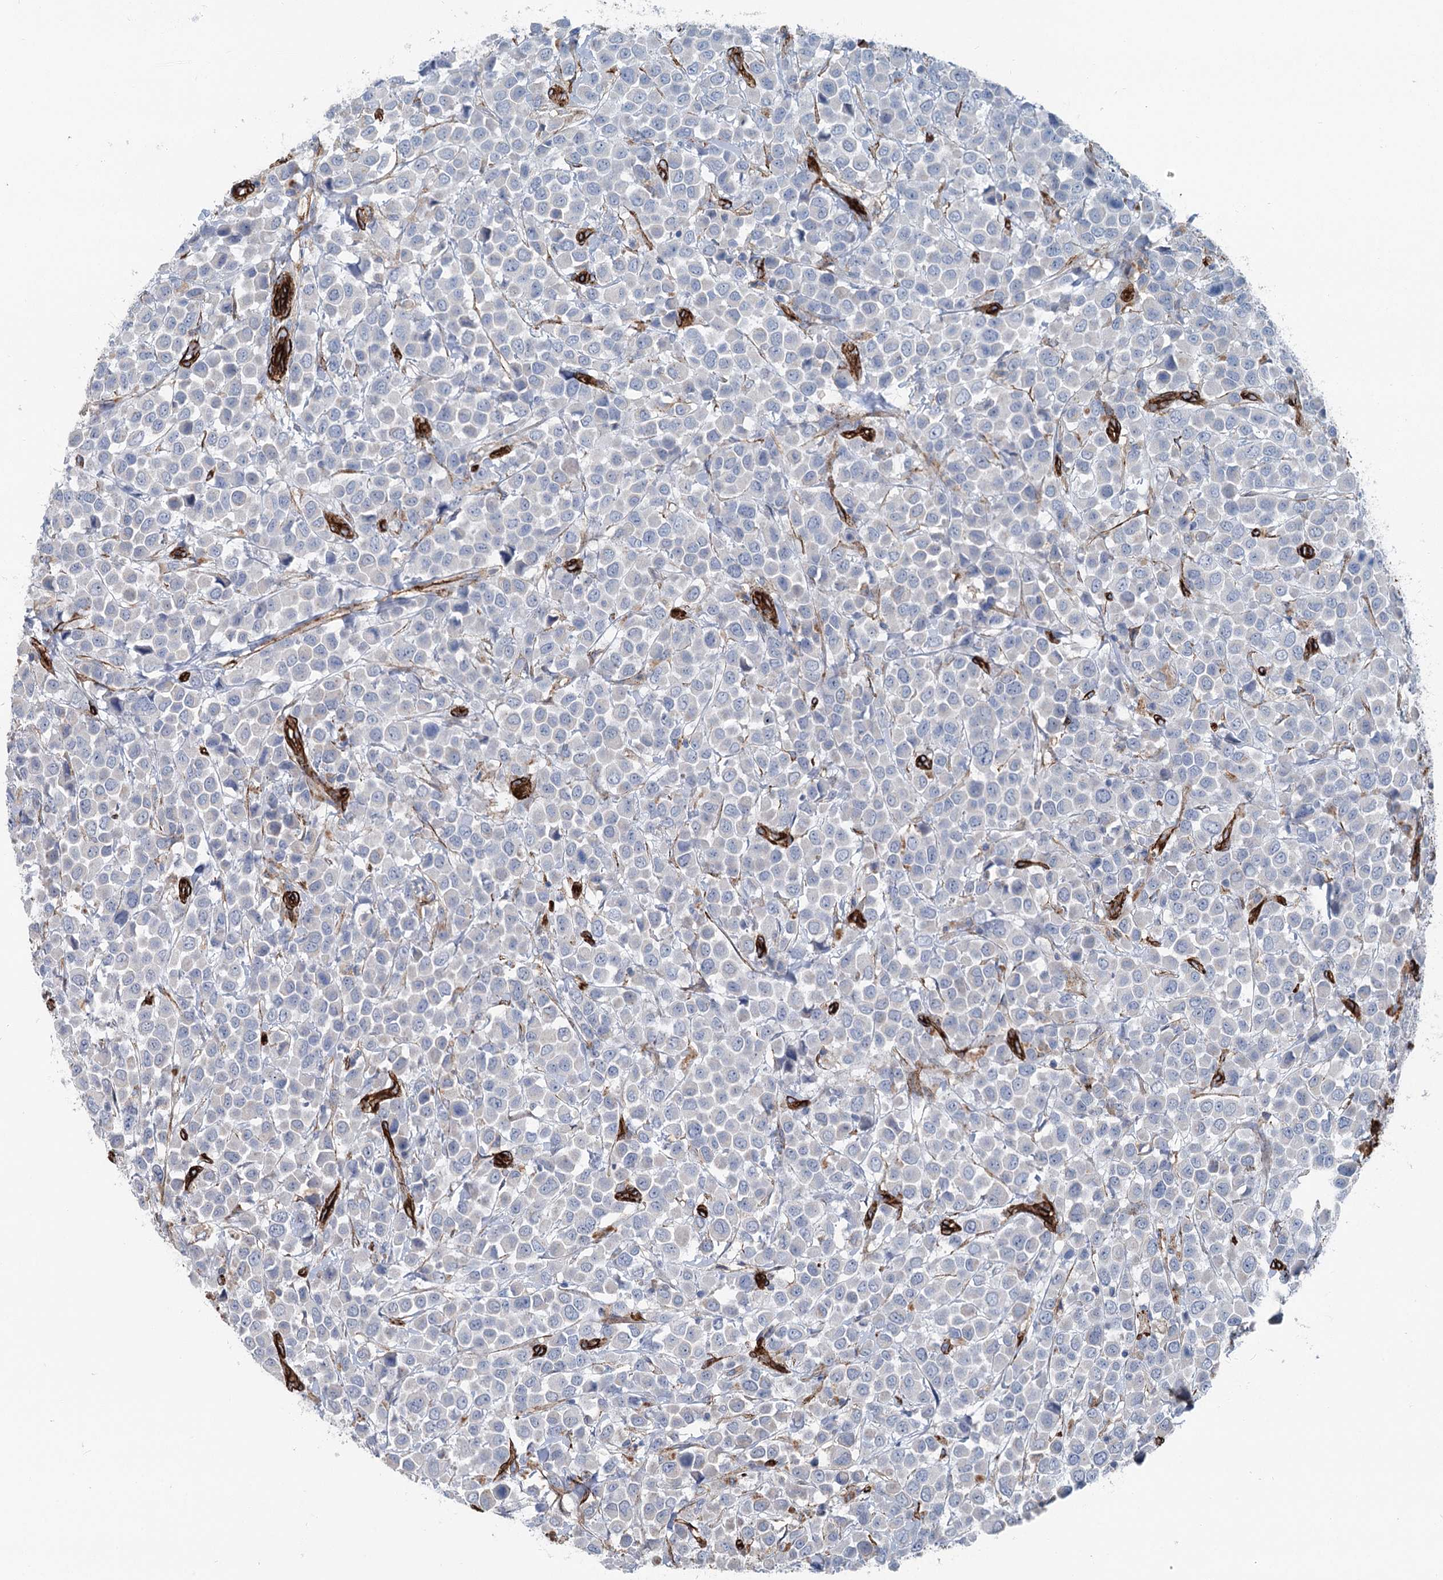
{"staining": {"intensity": "negative", "quantity": "none", "location": "none"}, "tissue": "breast cancer", "cell_type": "Tumor cells", "image_type": "cancer", "snomed": [{"axis": "morphology", "description": "Duct carcinoma"}, {"axis": "topography", "description": "Breast"}], "caption": "IHC photomicrograph of neoplastic tissue: breast cancer (invasive ductal carcinoma) stained with DAB reveals no significant protein staining in tumor cells.", "gene": "IQSEC1", "patient": {"sex": "female", "age": 61}}